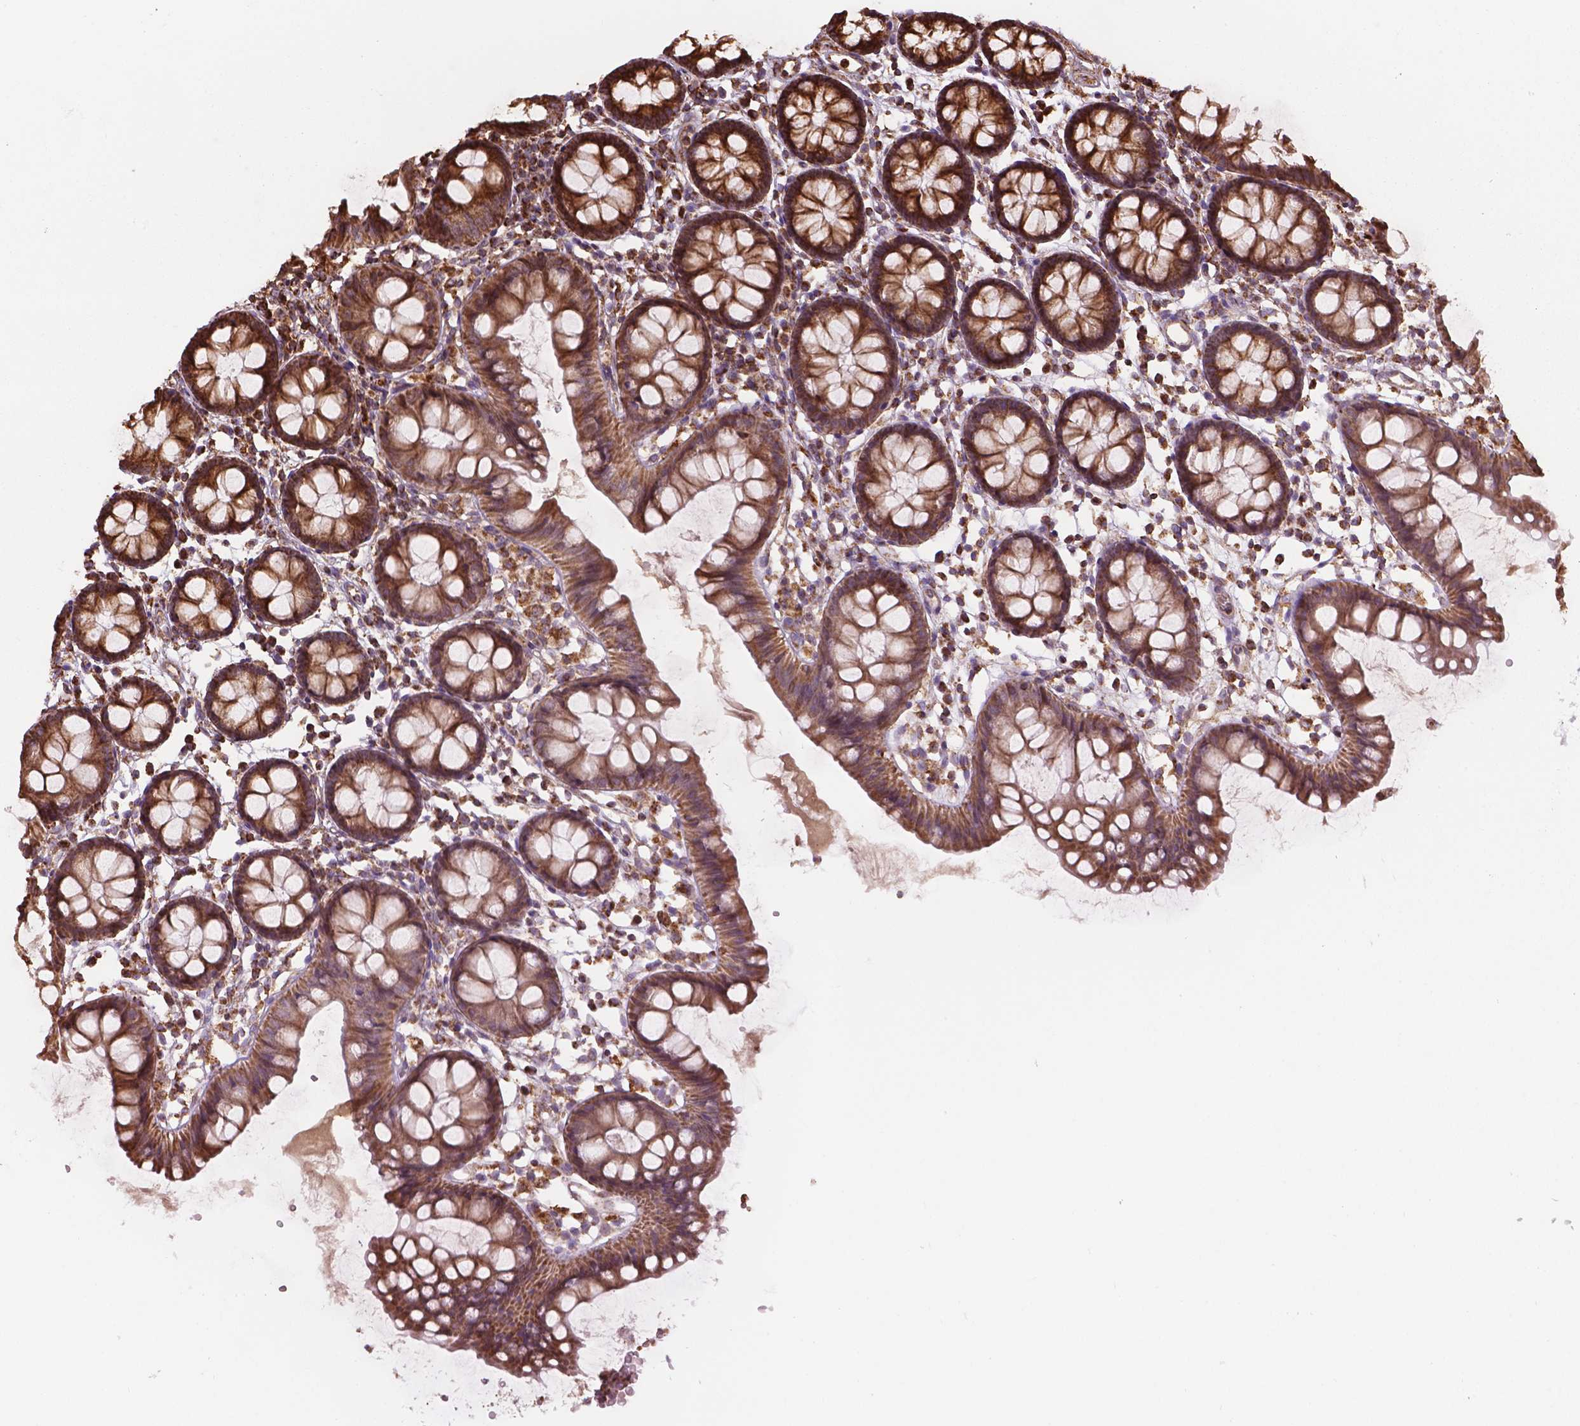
{"staining": {"intensity": "moderate", "quantity": ">75%", "location": "cytoplasmic/membranous,nuclear"}, "tissue": "colon", "cell_type": "Endothelial cells", "image_type": "normal", "snomed": [{"axis": "morphology", "description": "Normal tissue, NOS"}, {"axis": "topography", "description": "Colon"}], "caption": "Immunohistochemical staining of unremarkable human colon displays >75% levels of moderate cytoplasmic/membranous,nuclear protein staining in approximately >75% of endothelial cells.", "gene": "HS3ST3A1", "patient": {"sex": "female", "age": 84}}